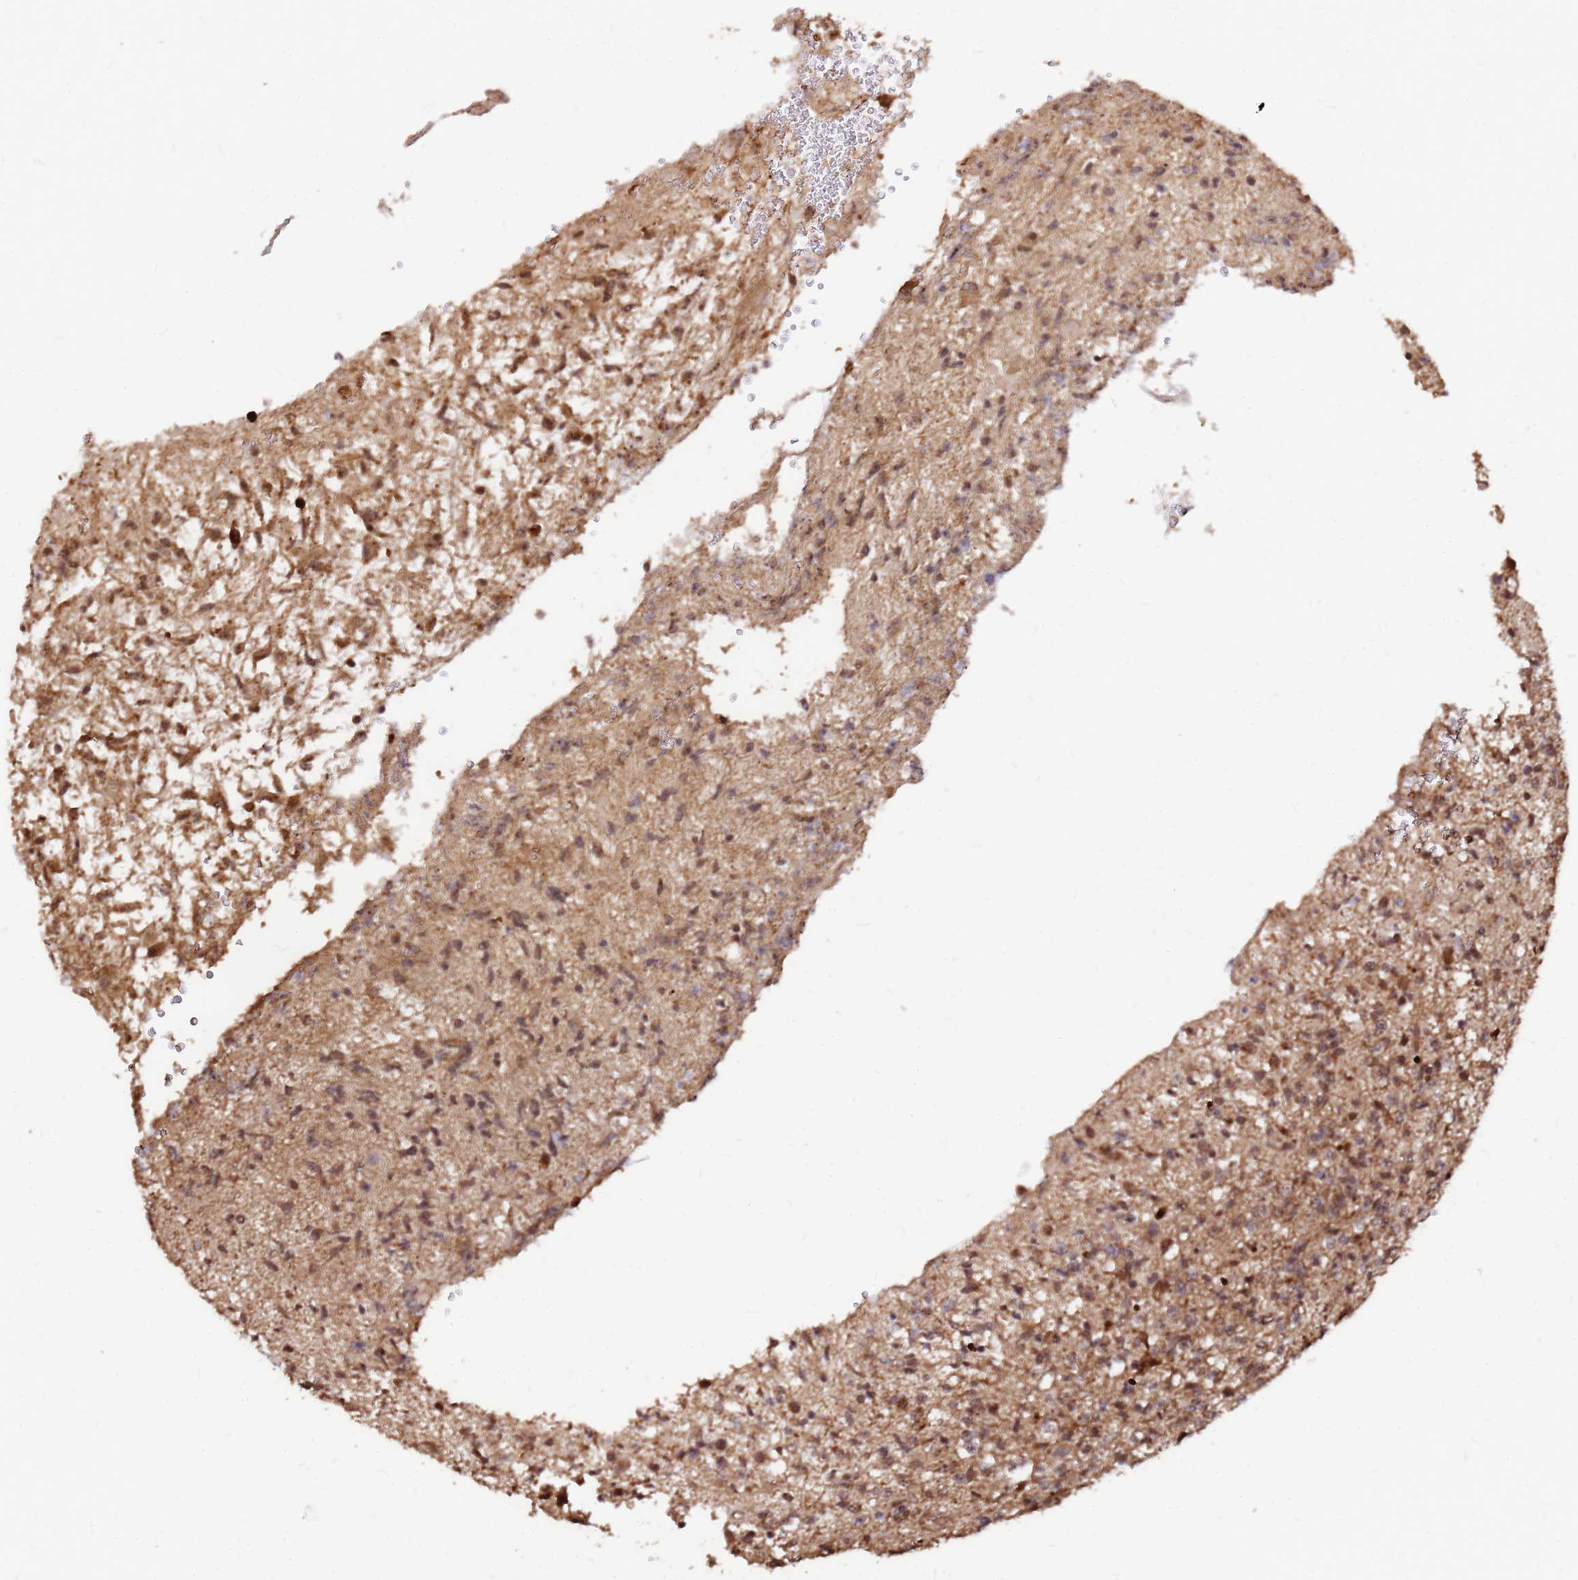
{"staining": {"intensity": "moderate", "quantity": "25%-75%", "location": "cytoplasmic/membranous,nuclear"}, "tissue": "glioma", "cell_type": "Tumor cells", "image_type": "cancer", "snomed": [{"axis": "morphology", "description": "Glioma, malignant, High grade"}, {"axis": "topography", "description": "Brain"}], "caption": "This is a photomicrograph of immunohistochemistry staining of malignant glioma (high-grade), which shows moderate expression in the cytoplasmic/membranous and nuclear of tumor cells.", "gene": "GPATCH8", "patient": {"sex": "male", "age": 56}}